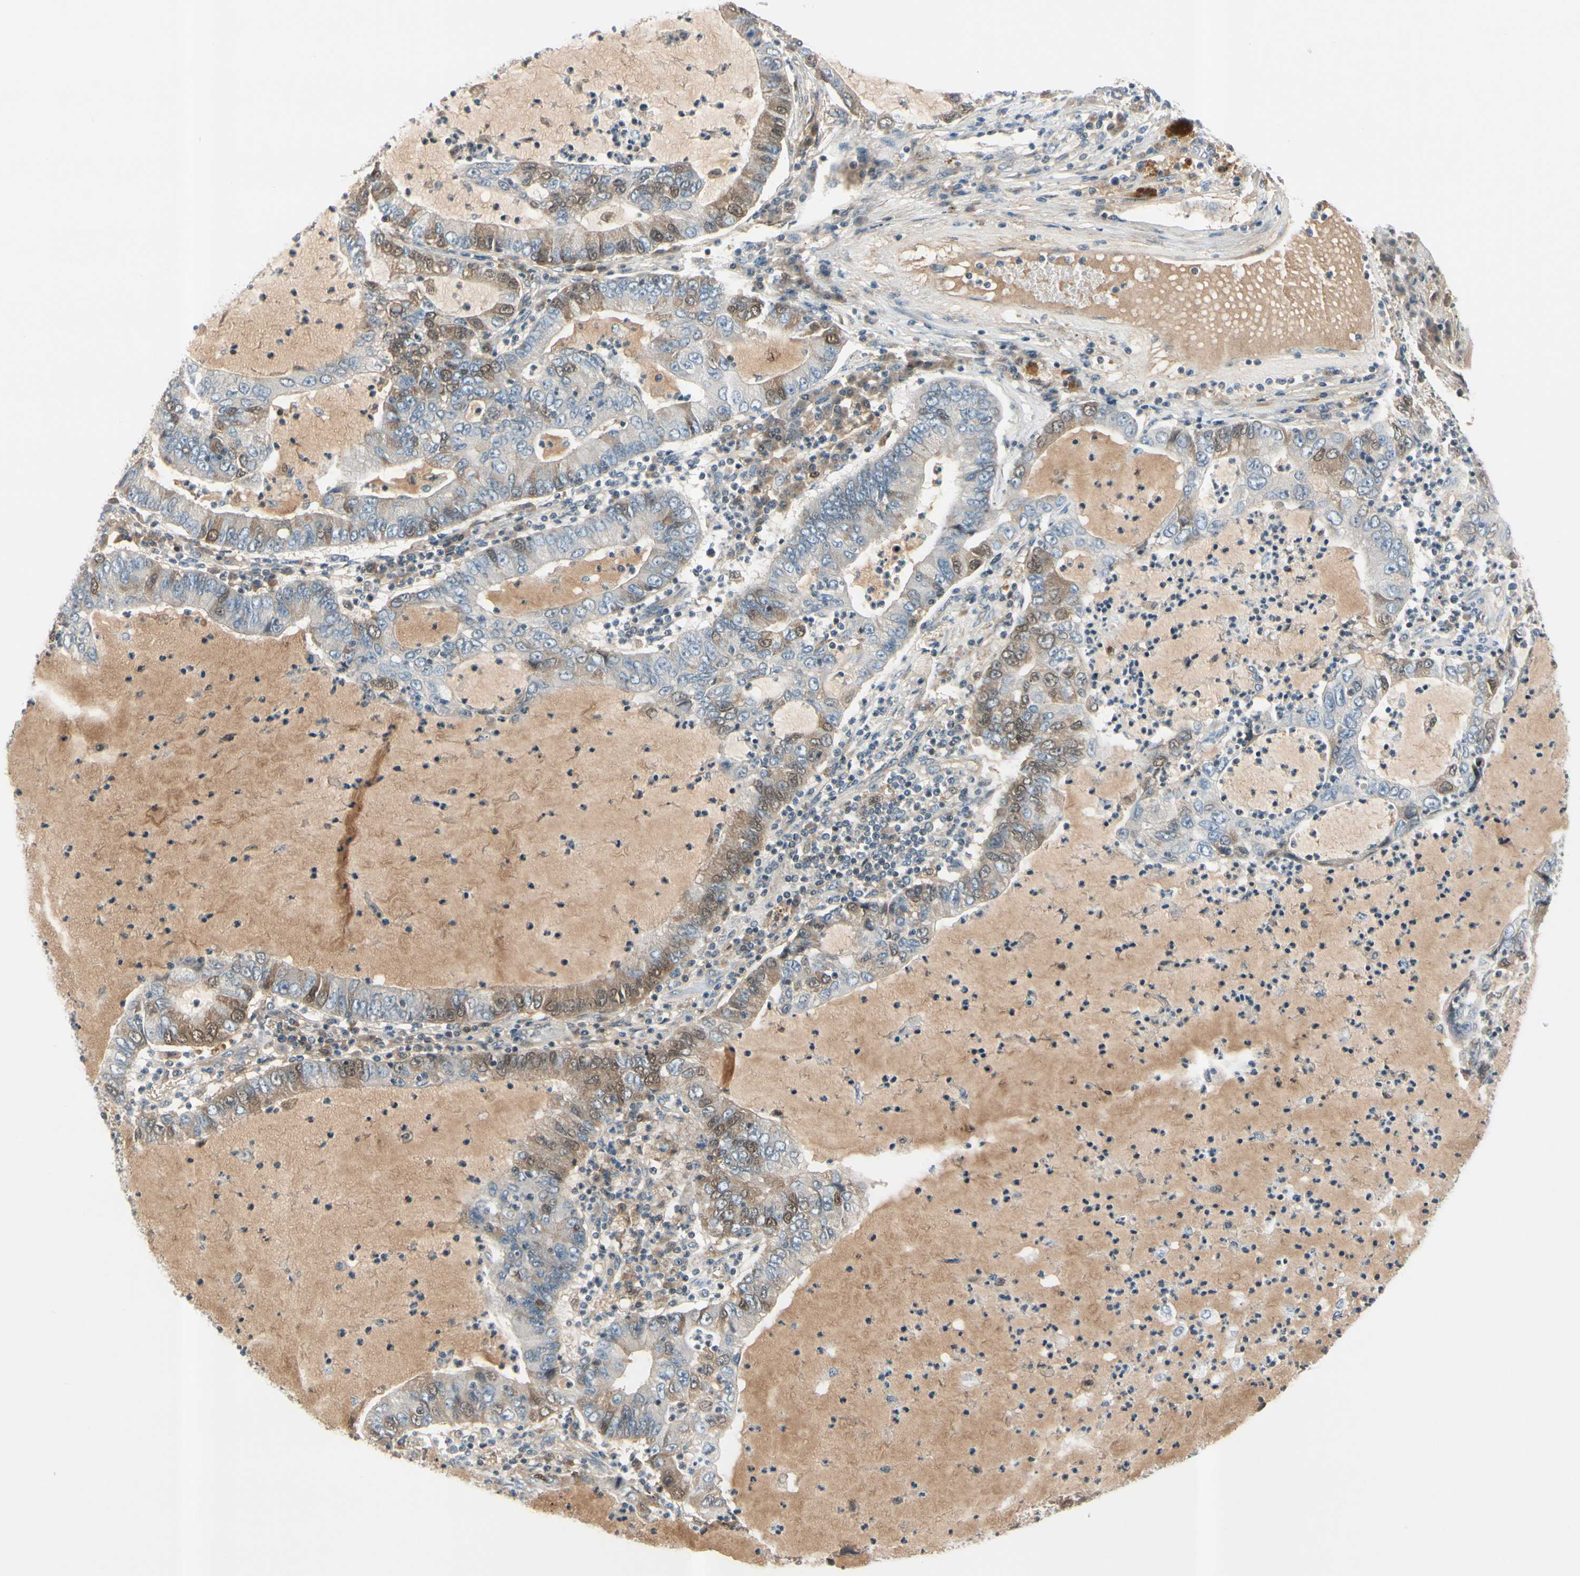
{"staining": {"intensity": "moderate", "quantity": "25%-75%", "location": "cytoplasmic/membranous,nuclear"}, "tissue": "lung cancer", "cell_type": "Tumor cells", "image_type": "cancer", "snomed": [{"axis": "morphology", "description": "Adenocarcinoma, NOS"}, {"axis": "topography", "description": "Lung"}], "caption": "Tumor cells reveal medium levels of moderate cytoplasmic/membranous and nuclear staining in approximately 25%-75% of cells in lung cancer (adenocarcinoma).", "gene": "ICAM5", "patient": {"sex": "female", "age": 51}}